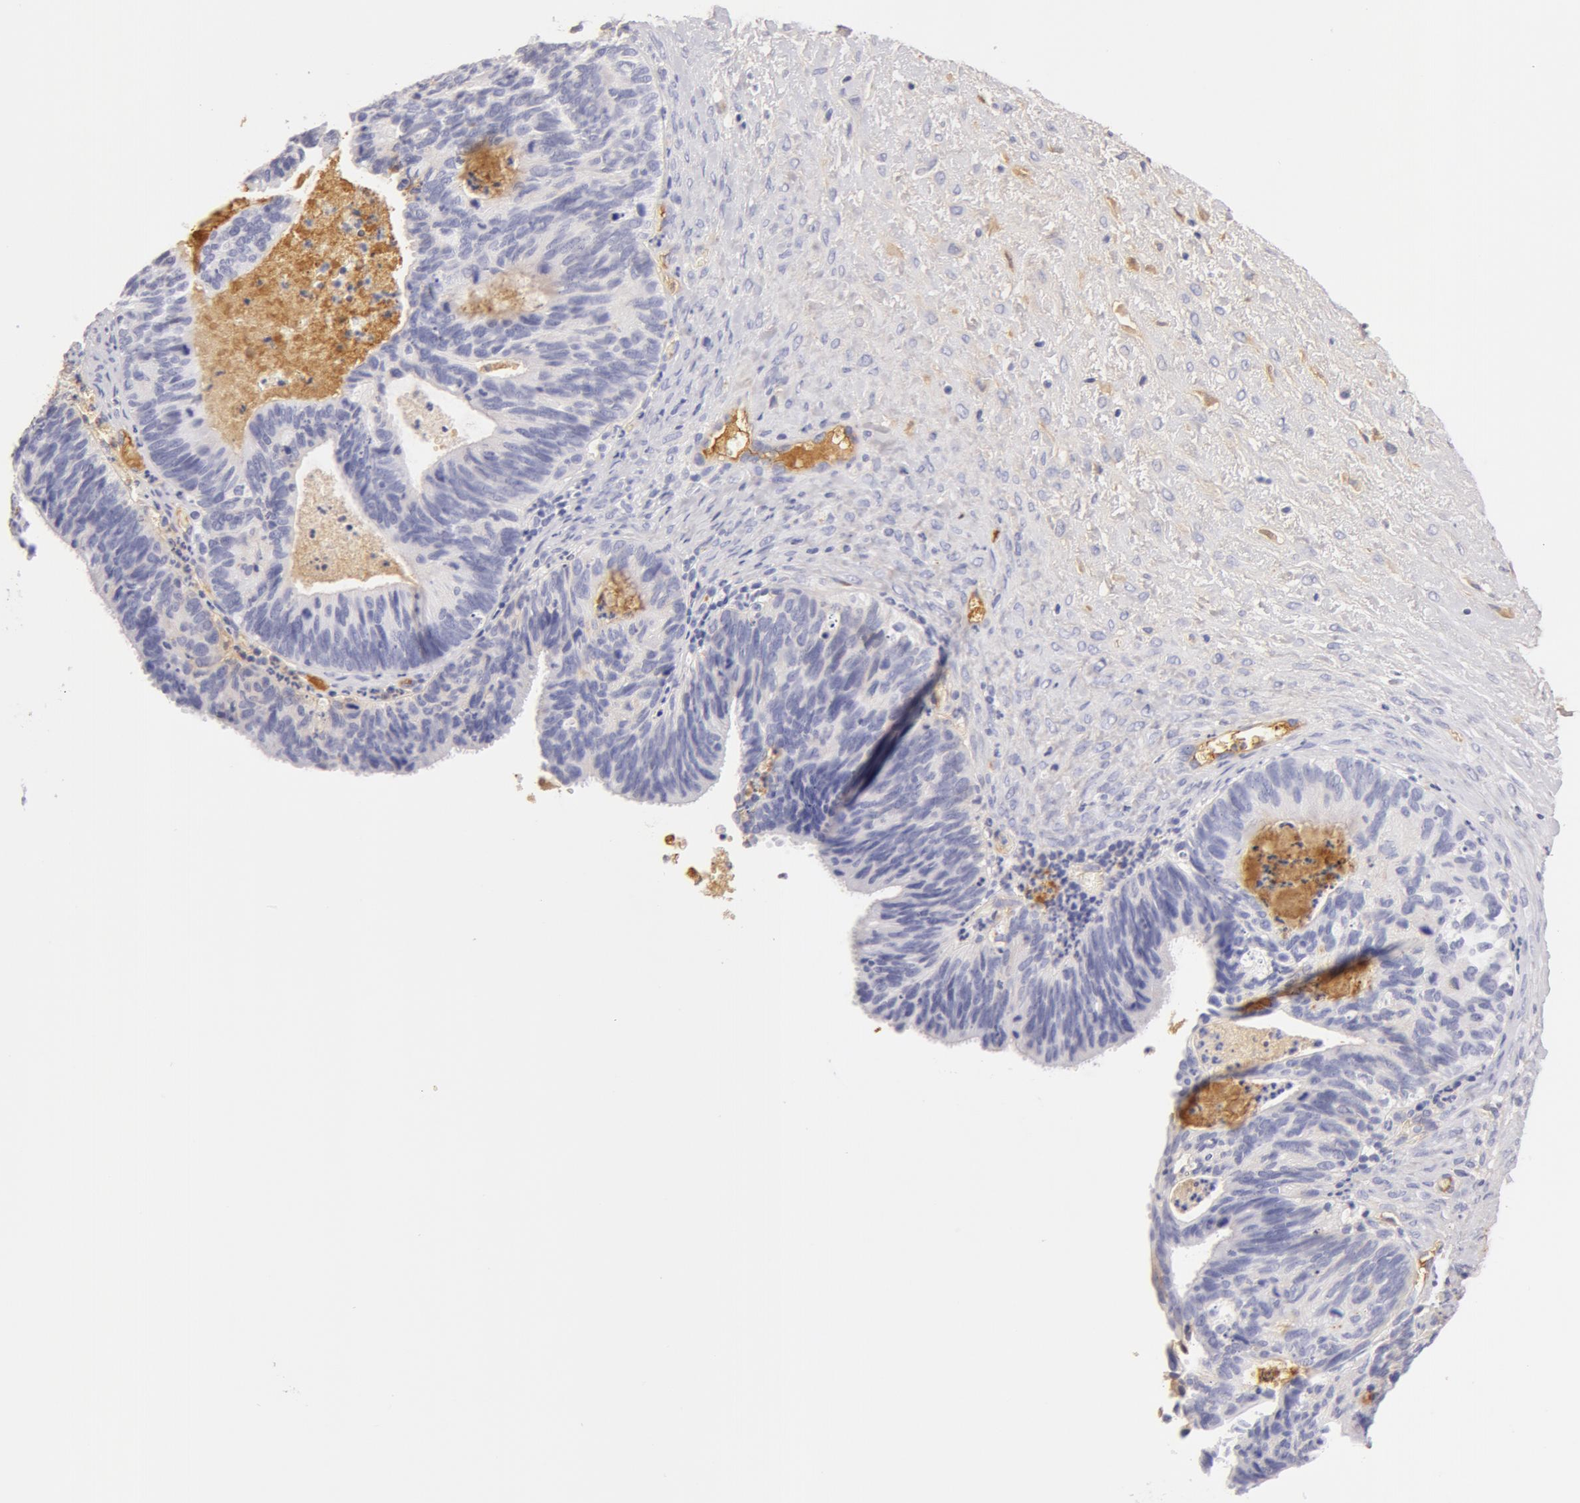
{"staining": {"intensity": "negative", "quantity": "none", "location": "none"}, "tissue": "ovarian cancer", "cell_type": "Tumor cells", "image_type": "cancer", "snomed": [{"axis": "morphology", "description": "Carcinoma, endometroid"}, {"axis": "topography", "description": "Ovary"}], "caption": "Protein analysis of ovarian cancer (endometroid carcinoma) reveals no significant staining in tumor cells. The staining was performed using DAB (3,3'-diaminobenzidine) to visualize the protein expression in brown, while the nuclei were stained in blue with hematoxylin (Magnification: 20x).", "gene": "GC", "patient": {"sex": "female", "age": 52}}